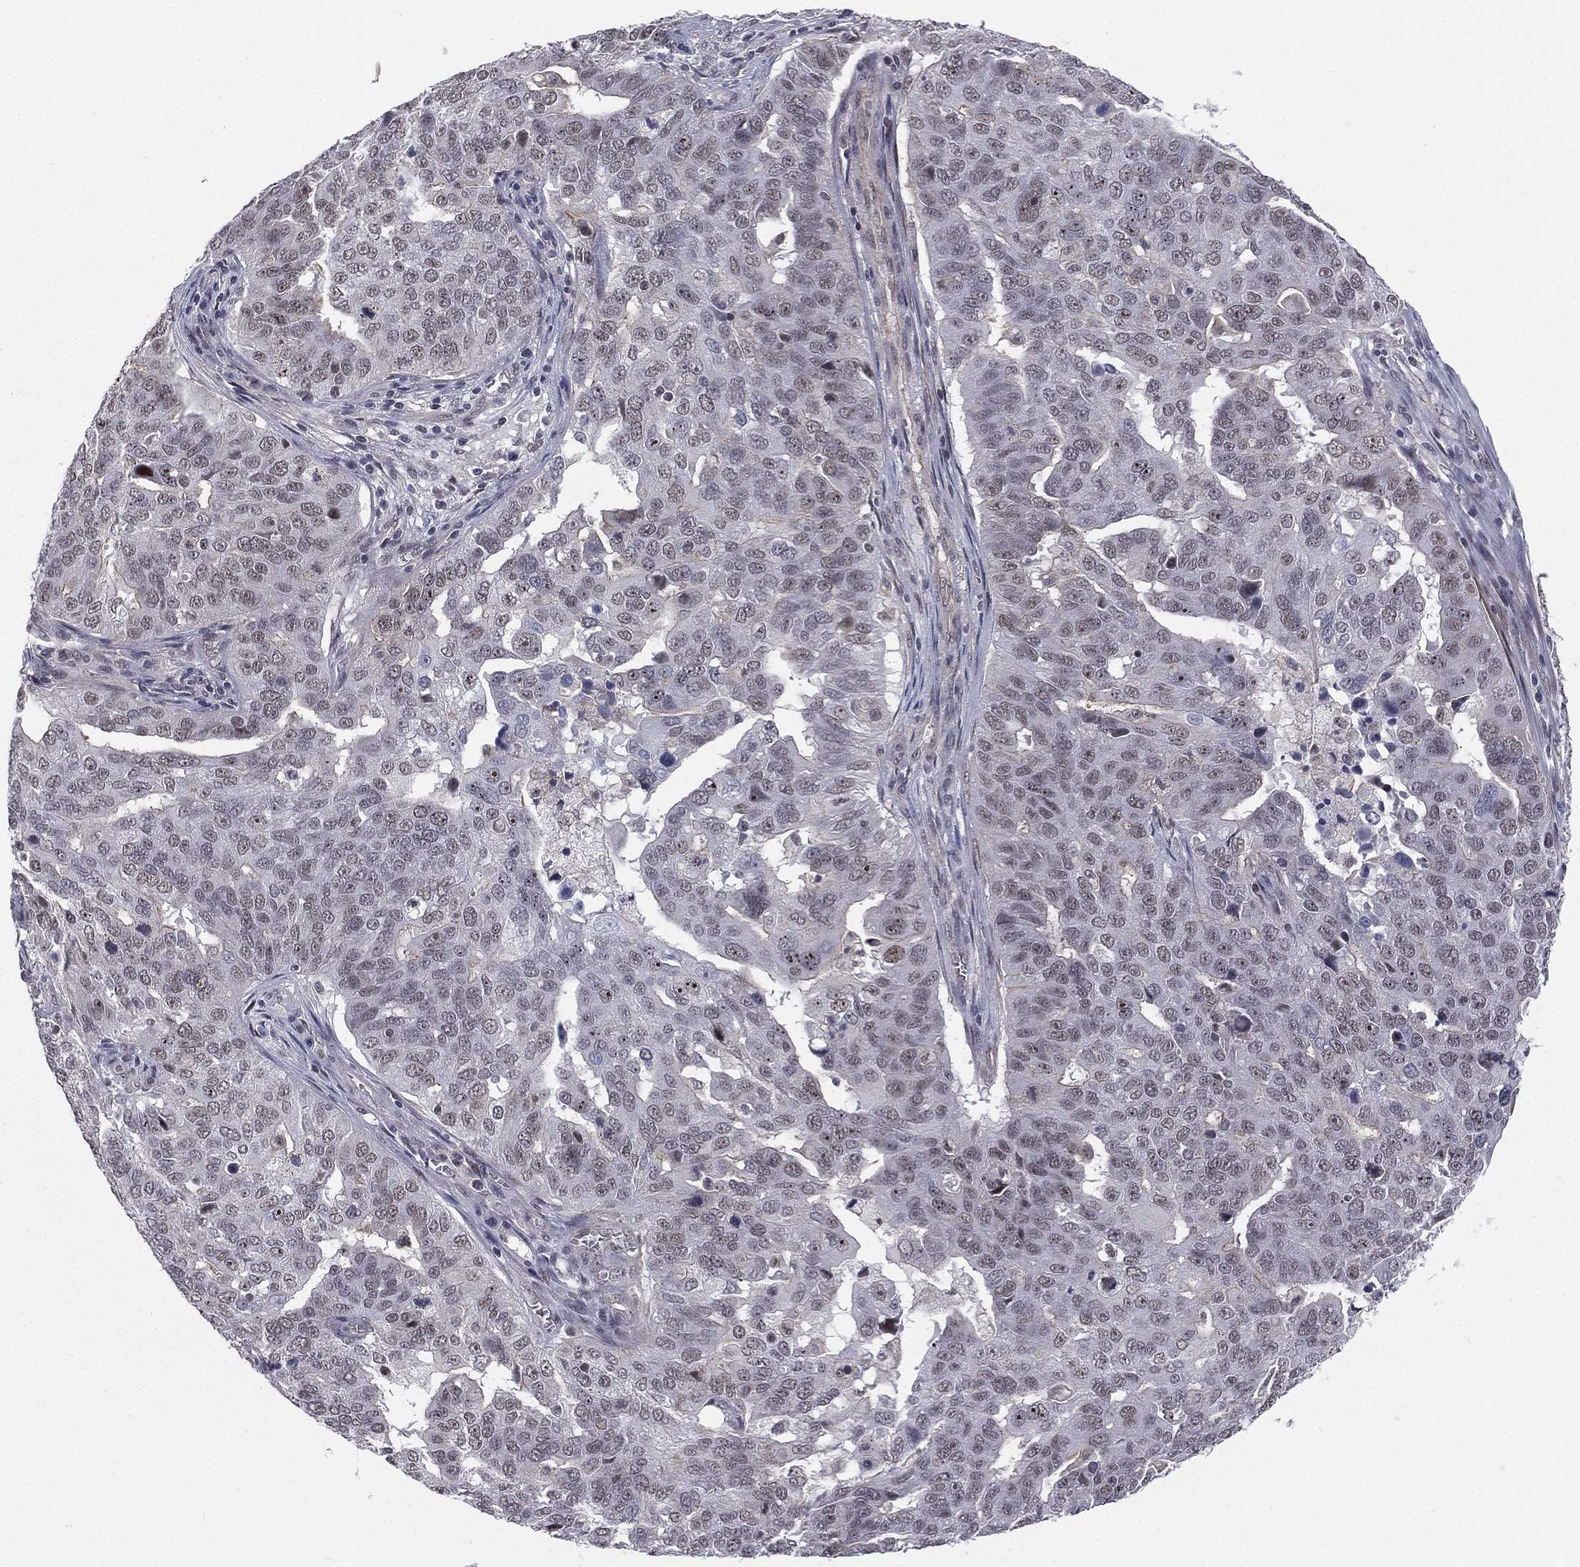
{"staining": {"intensity": "negative", "quantity": "none", "location": "none"}, "tissue": "ovarian cancer", "cell_type": "Tumor cells", "image_type": "cancer", "snomed": [{"axis": "morphology", "description": "Carcinoma, endometroid"}, {"axis": "topography", "description": "Soft tissue"}, {"axis": "topography", "description": "Ovary"}], "caption": "The photomicrograph exhibits no staining of tumor cells in ovarian endometroid carcinoma.", "gene": "MORC2", "patient": {"sex": "female", "age": 52}}